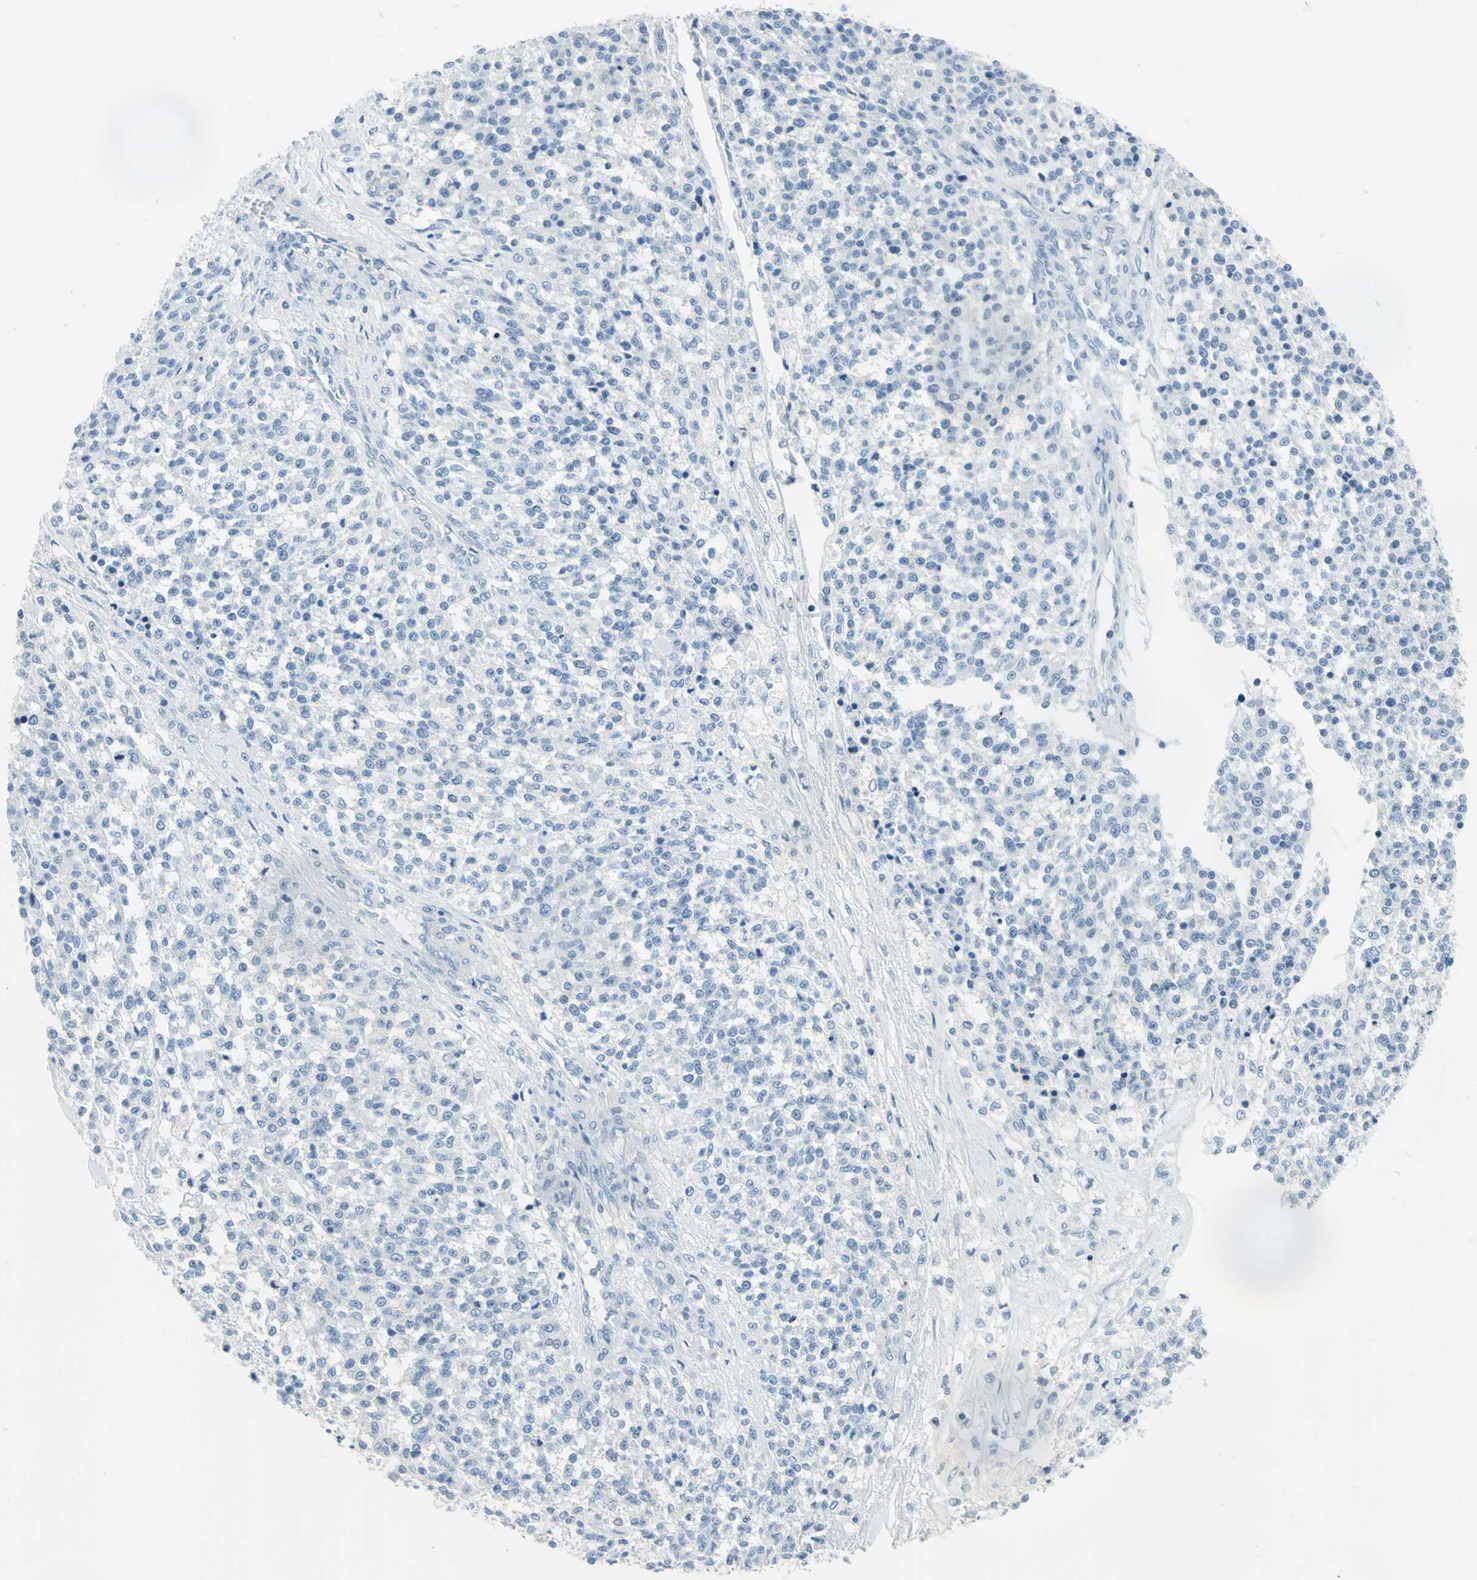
{"staining": {"intensity": "negative", "quantity": "none", "location": "none"}, "tissue": "testis cancer", "cell_type": "Tumor cells", "image_type": "cancer", "snomed": [{"axis": "morphology", "description": "Seminoma, NOS"}, {"axis": "topography", "description": "Testis"}], "caption": "Immunohistochemistry (IHC) of human testis cancer (seminoma) shows no staining in tumor cells. (DAB immunohistochemistry (IHC), high magnification).", "gene": "DNAI2", "patient": {"sex": "male", "age": 59}}